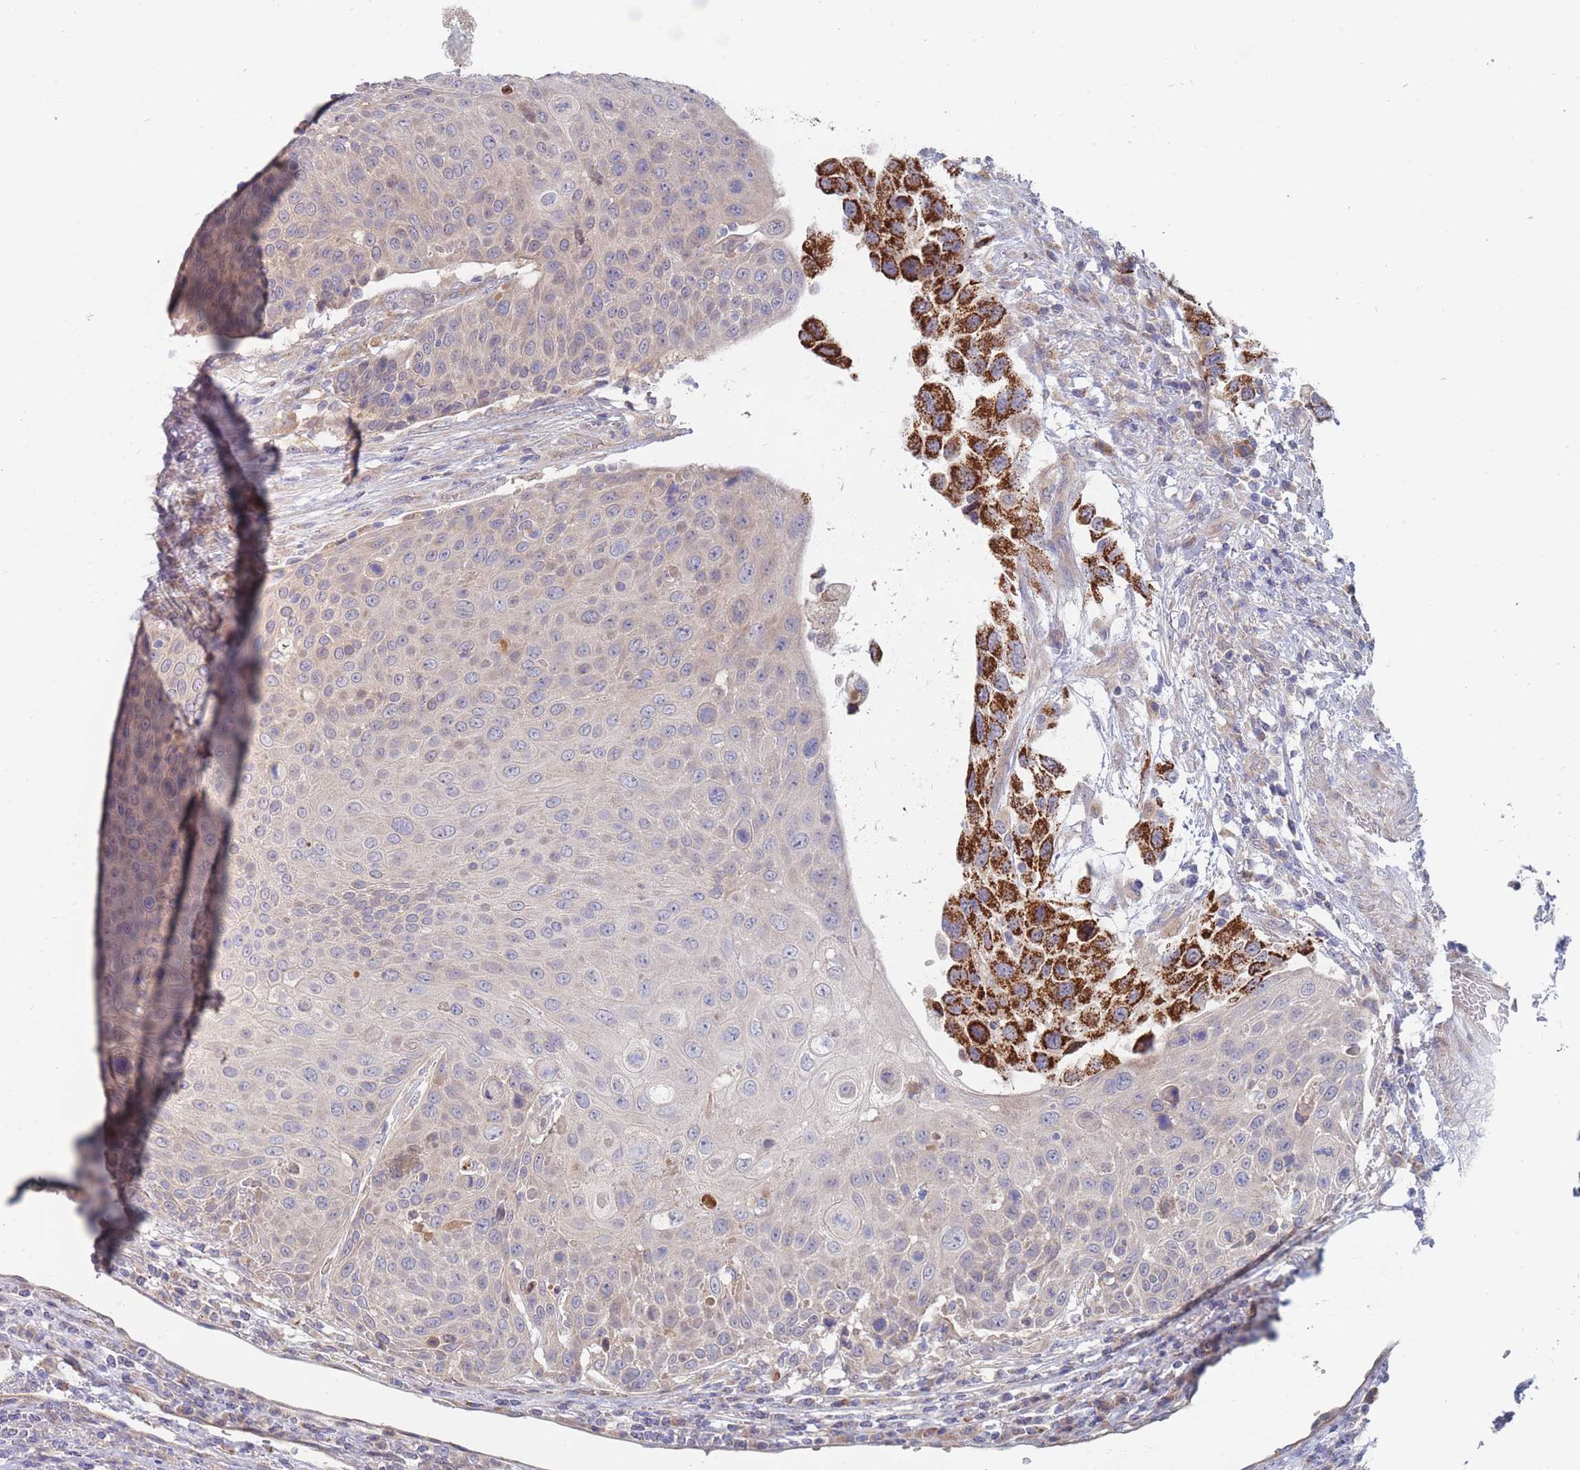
{"staining": {"intensity": "strong", "quantity": "25%-75%", "location": "cytoplasmic/membranous"}, "tissue": "urothelial cancer", "cell_type": "Tumor cells", "image_type": "cancer", "snomed": [{"axis": "morphology", "description": "Urothelial carcinoma, High grade"}, {"axis": "topography", "description": "Urinary bladder"}], "caption": "Human urothelial cancer stained with a protein marker displays strong staining in tumor cells.", "gene": "NUB1", "patient": {"sex": "female", "age": 70}}